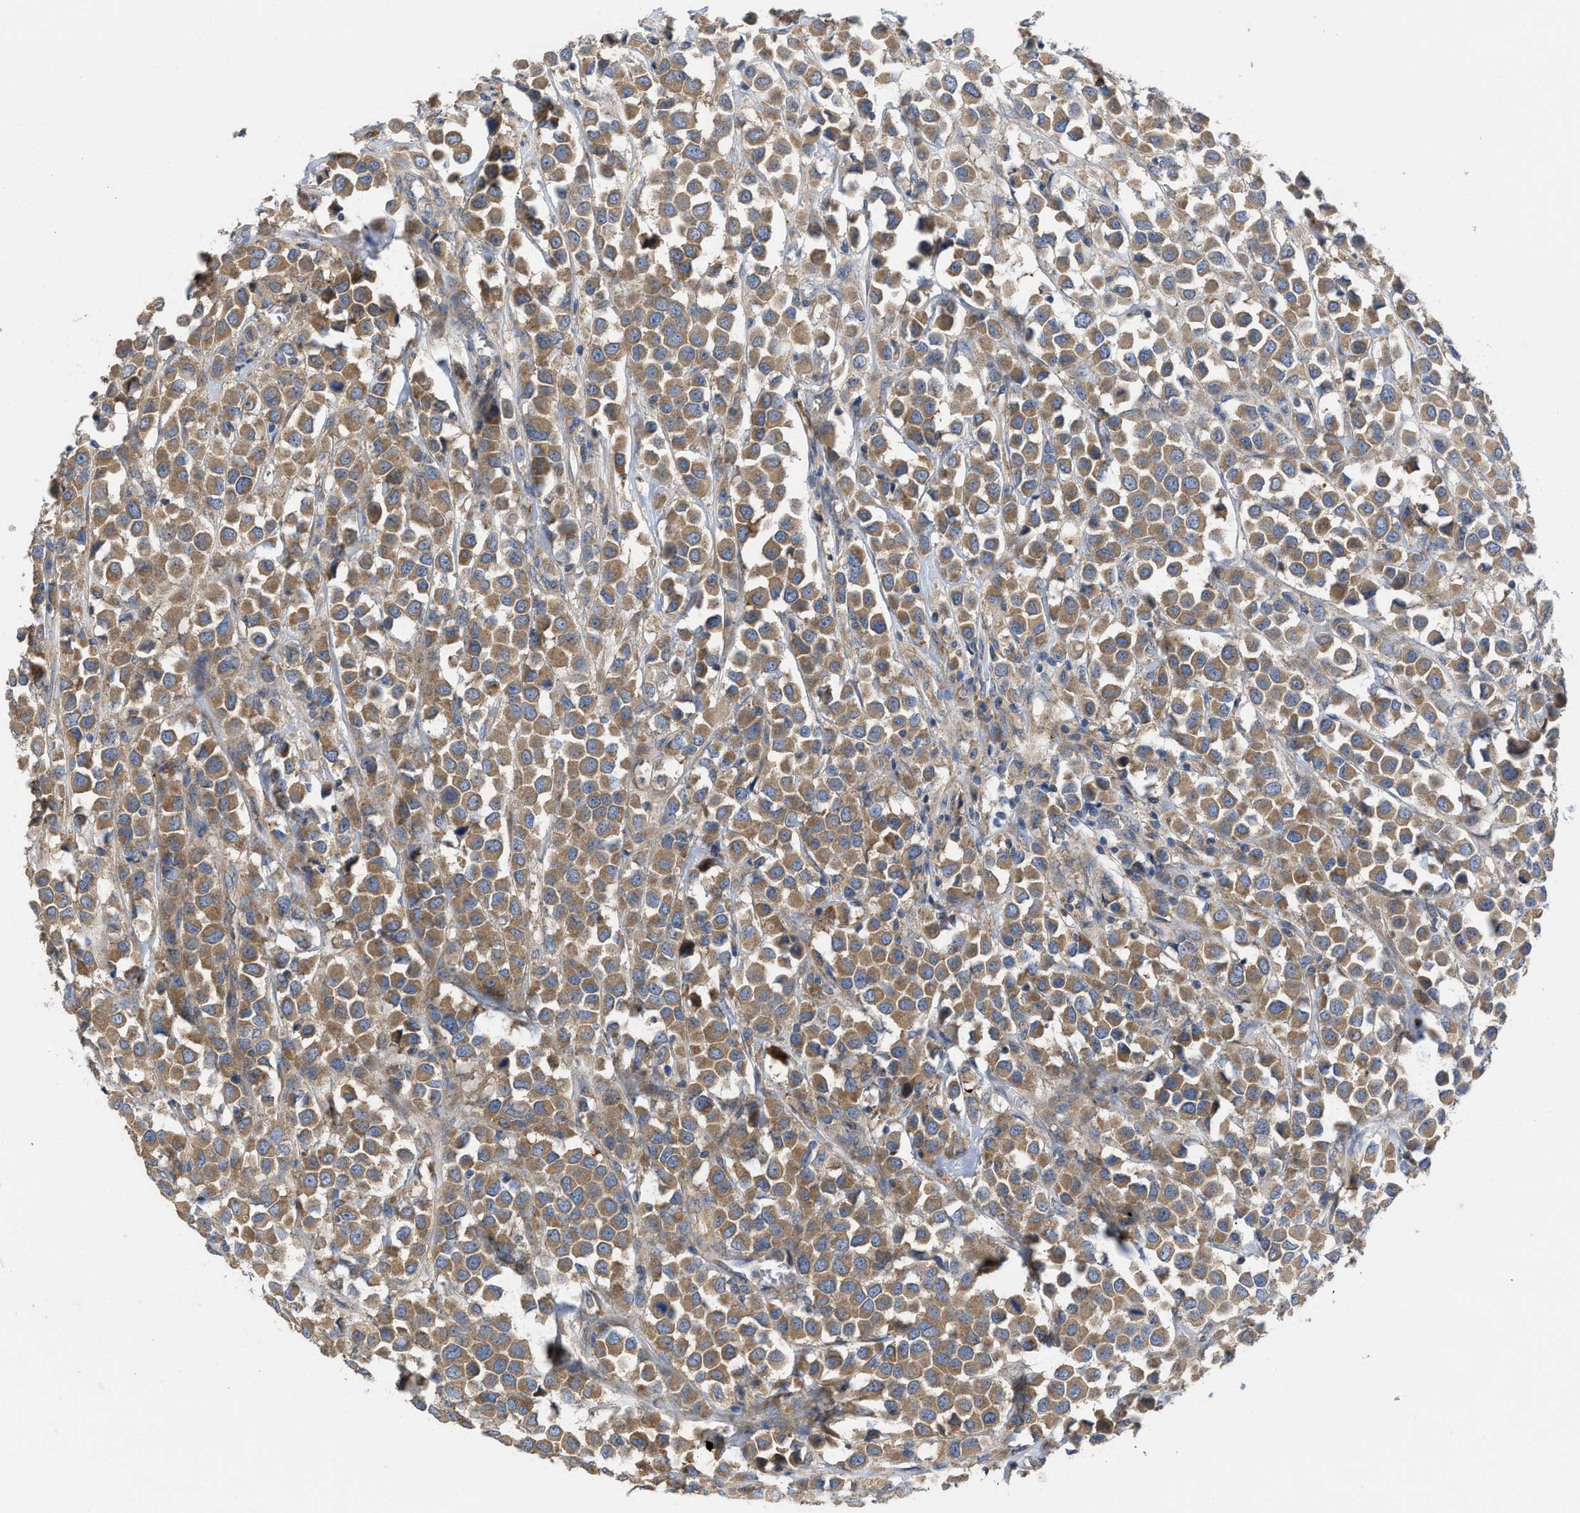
{"staining": {"intensity": "moderate", "quantity": ">75%", "location": "cytoplasmic/membranous"}, "tissue": "breast cancer", "cell_type": "Tumor cells", "image_type": "cancer", "snomed": [{"axis": "morphology", "description": "Duct carcinoma"}, {"axis": "topography", "description": "Breast"}], "caption": "Protein expression analysis of human breast cancer (intraductal carcinoma) reveals moderate cytoplasmic/membranous expression in approximately >75% of tumor cells.", "gene": "TMEM131", "patient": {"sex": "female", "age": 61}}